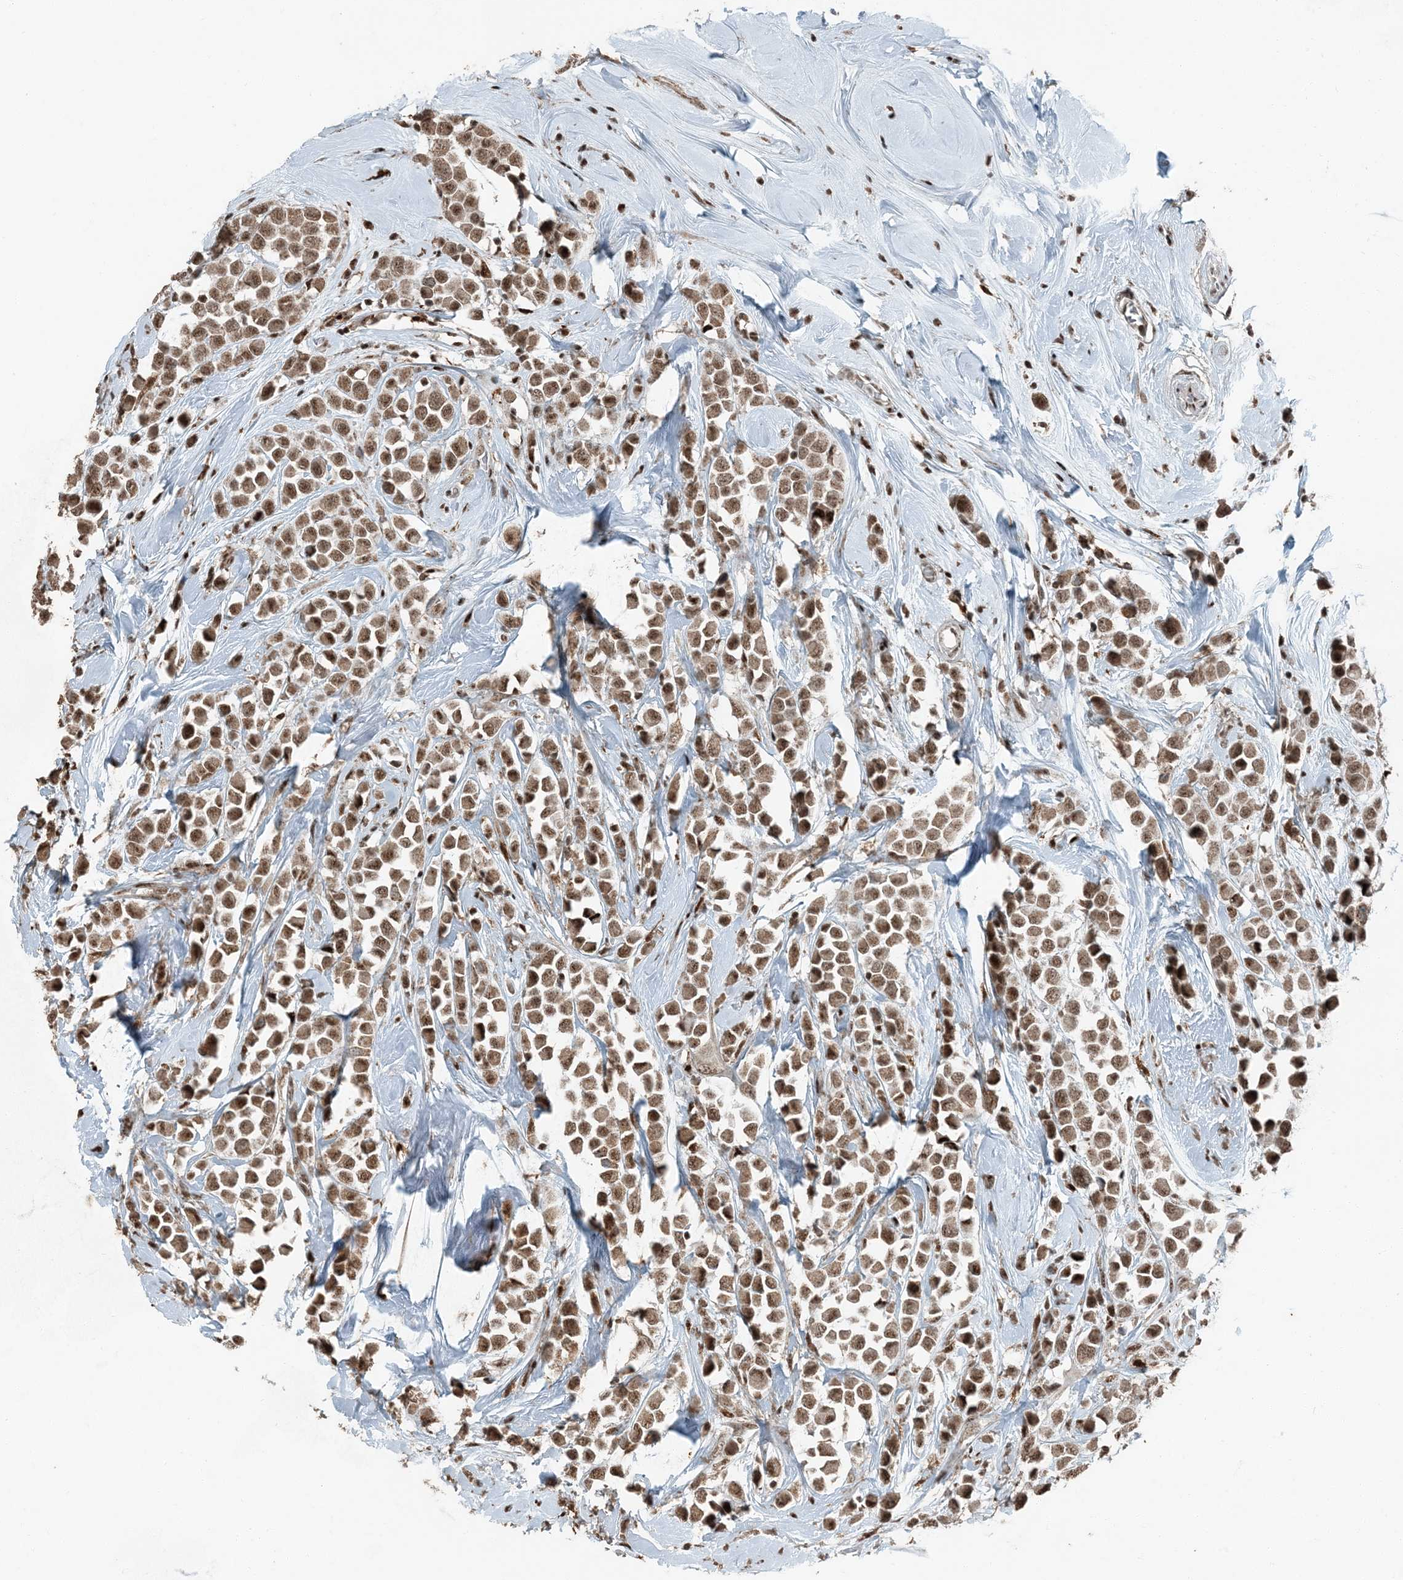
{"staining": {"intensity": "moderate", "quantity": ">75%", "location": "nuclear"}, "tissue": "breast cancer", "cell_type": "Tumor cells", "image_type": "cancer", "snomed": [{"axis": "morphology", "description": "Duct carcinoma"}, {"axis": "topography", "description": "Breast"}], "caption": "The micrograph shows staining of breast infiltrating ductal carcinoma, revealing moderate nuclear protein staining (brown color) within tumor cells. The staining was performed using DAB (3,3'-diaminobenzidine), with brown indicating positive protein expression. Nuclei are stained blue with hematoxylin.", "gene": "TADA2B", "patient": {"sex": "female", "age": 61}}